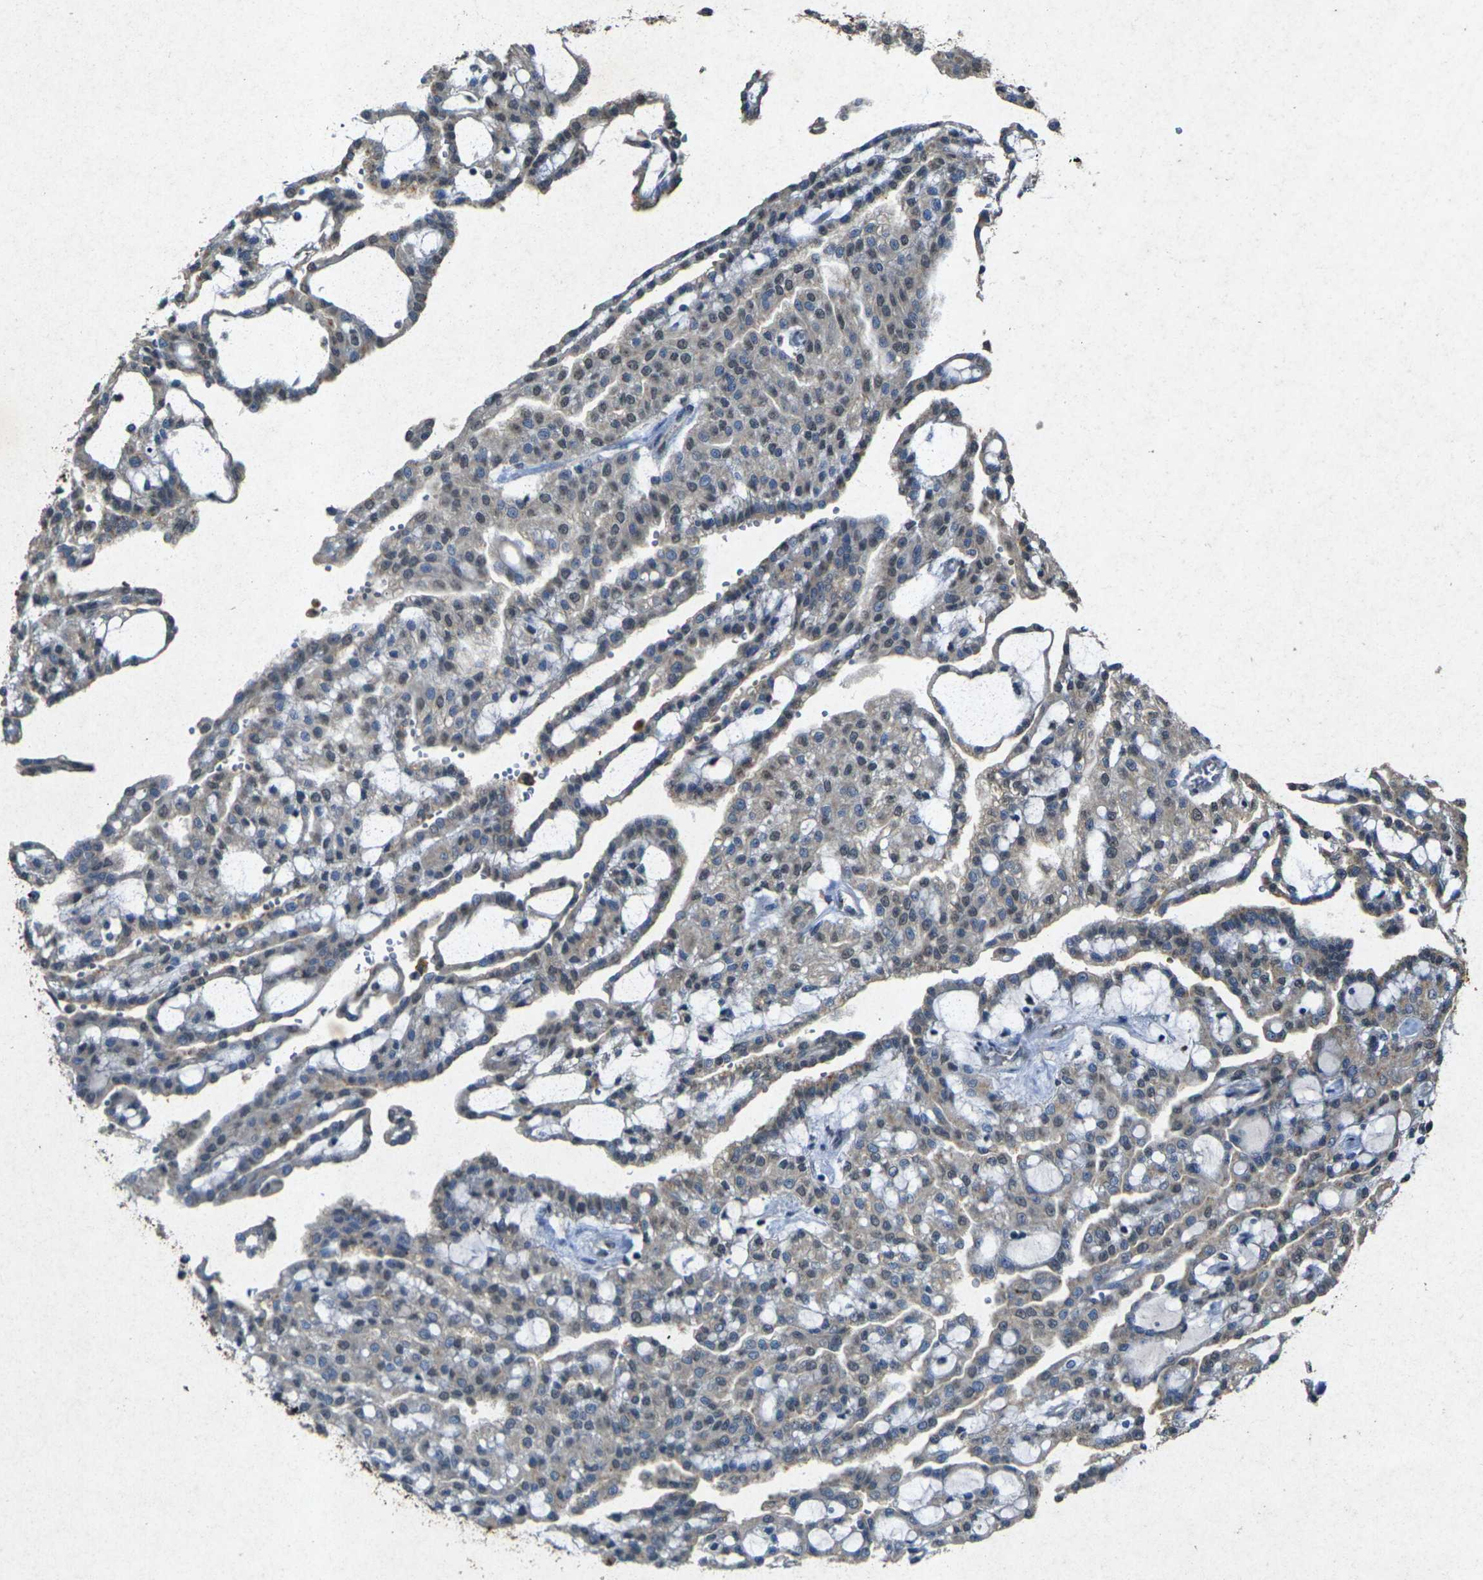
{"staining": {"intensity": "weak", "quantity": "<25%", "location": "cytoplasmic/membranous"}, "tissue": "renal cancer", "cell_type": "Tumor cells", "image_type": "cancer", "snomed": [{"axis": "morphology", "description": "Adenocarcinoma, NOS"}, {"axis": "topography", "description": "Kidney"}], "caption": "Tumor cells are negative for brown protein staining in adenocarcinoma (renal). (Brightfield microscopy of DAB IHC at high magnification).", "gene": "RGMA", "patient": {"sex": "male", "age": 63}}